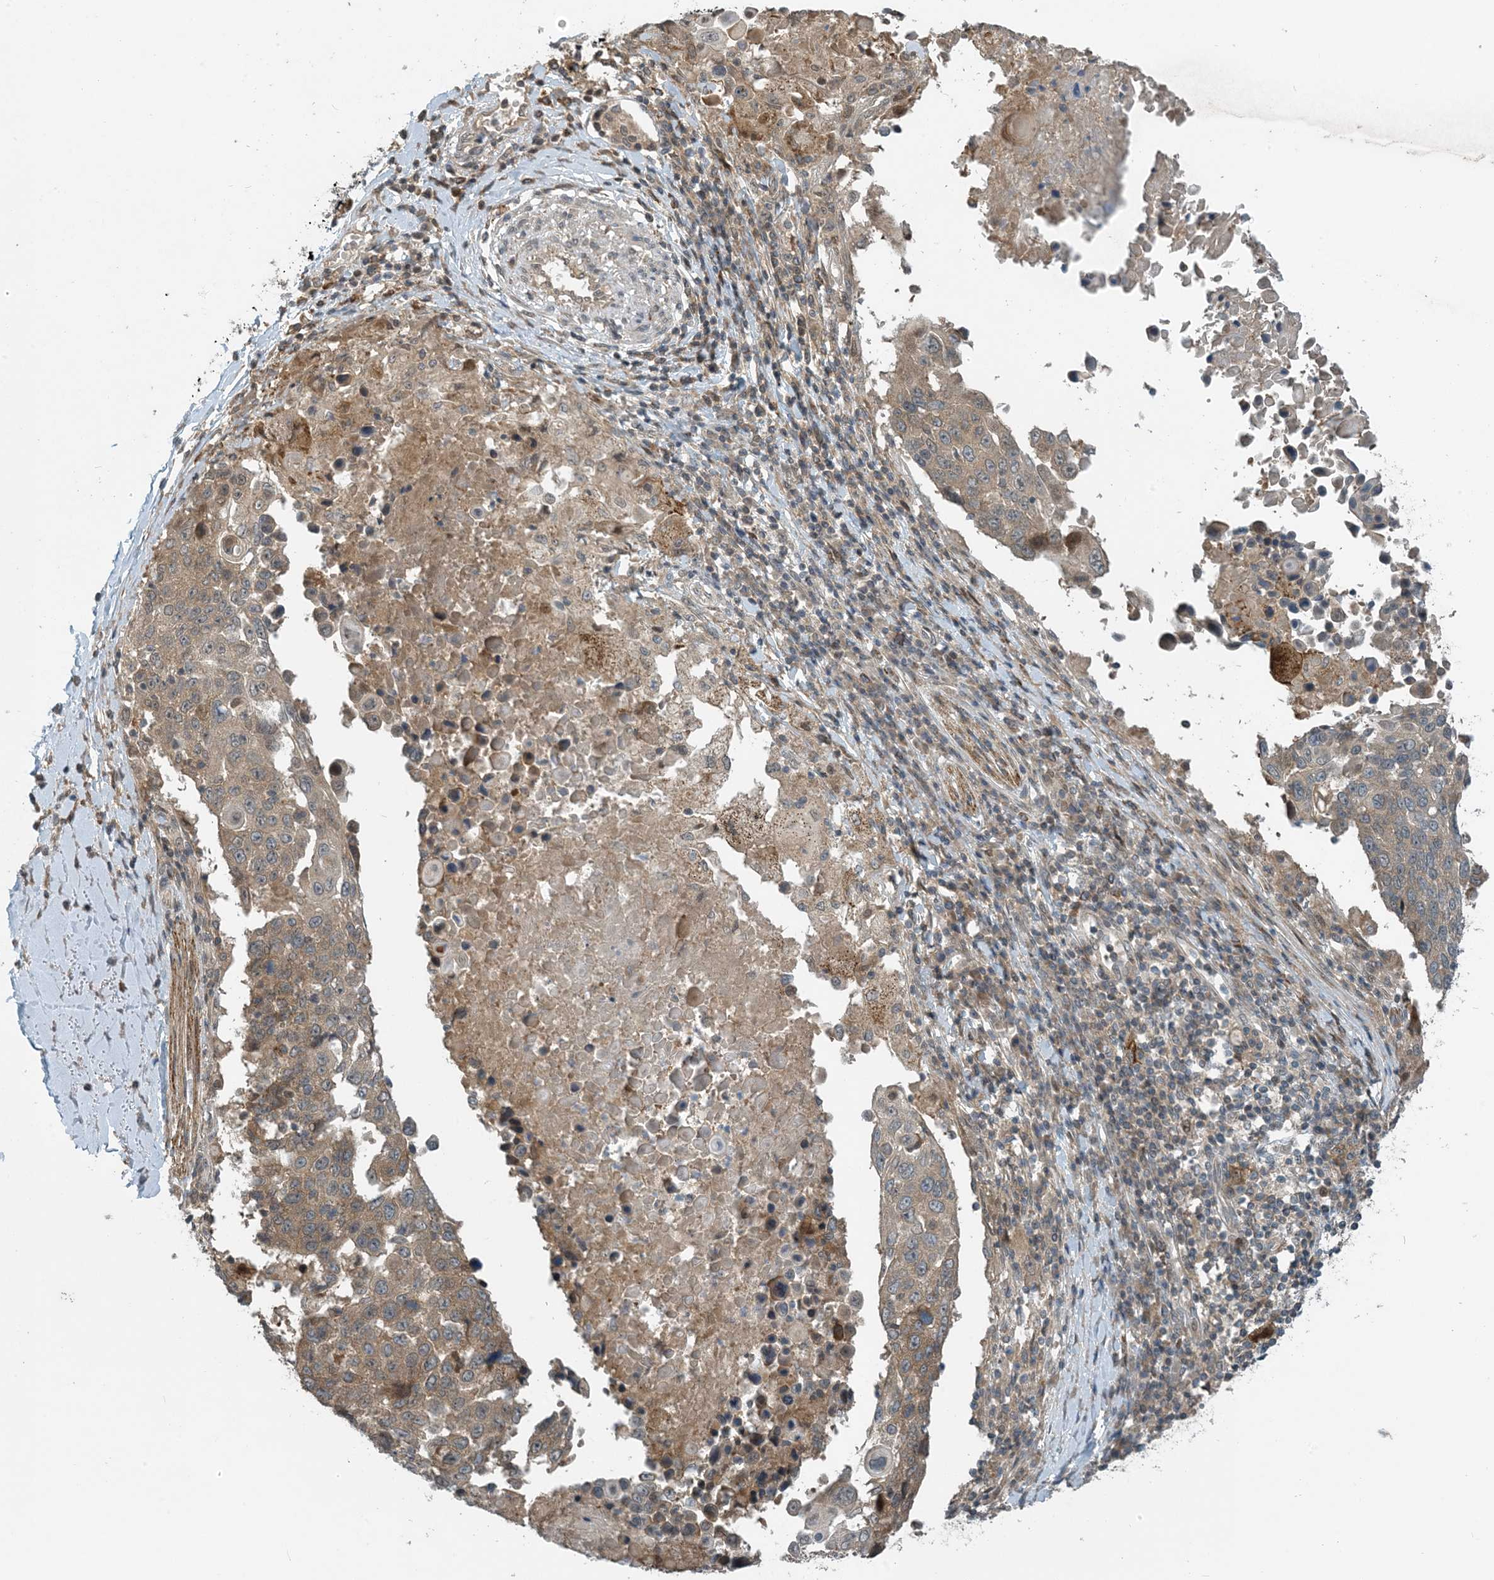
{"staining": {"intensity": "moderate", "quantity": "25%-75%", "location": "cytoplasmic/membranous"}, "tissue": "lung cancer", "cell_type": "Tumor cells", "image_type": "cancer", "snomed": [{"axis": "morphology", "description": "Squamous cell carcinoma, NOS"}, {"axis": "topography", "description": "Lung"}], "caption": "Human lung squamous cell carcinoma stained with a protein marker reveals moderate staining in tumor cells.", "gene": "ZBTB3", "patient": {"sex": "male", "age": 66}}